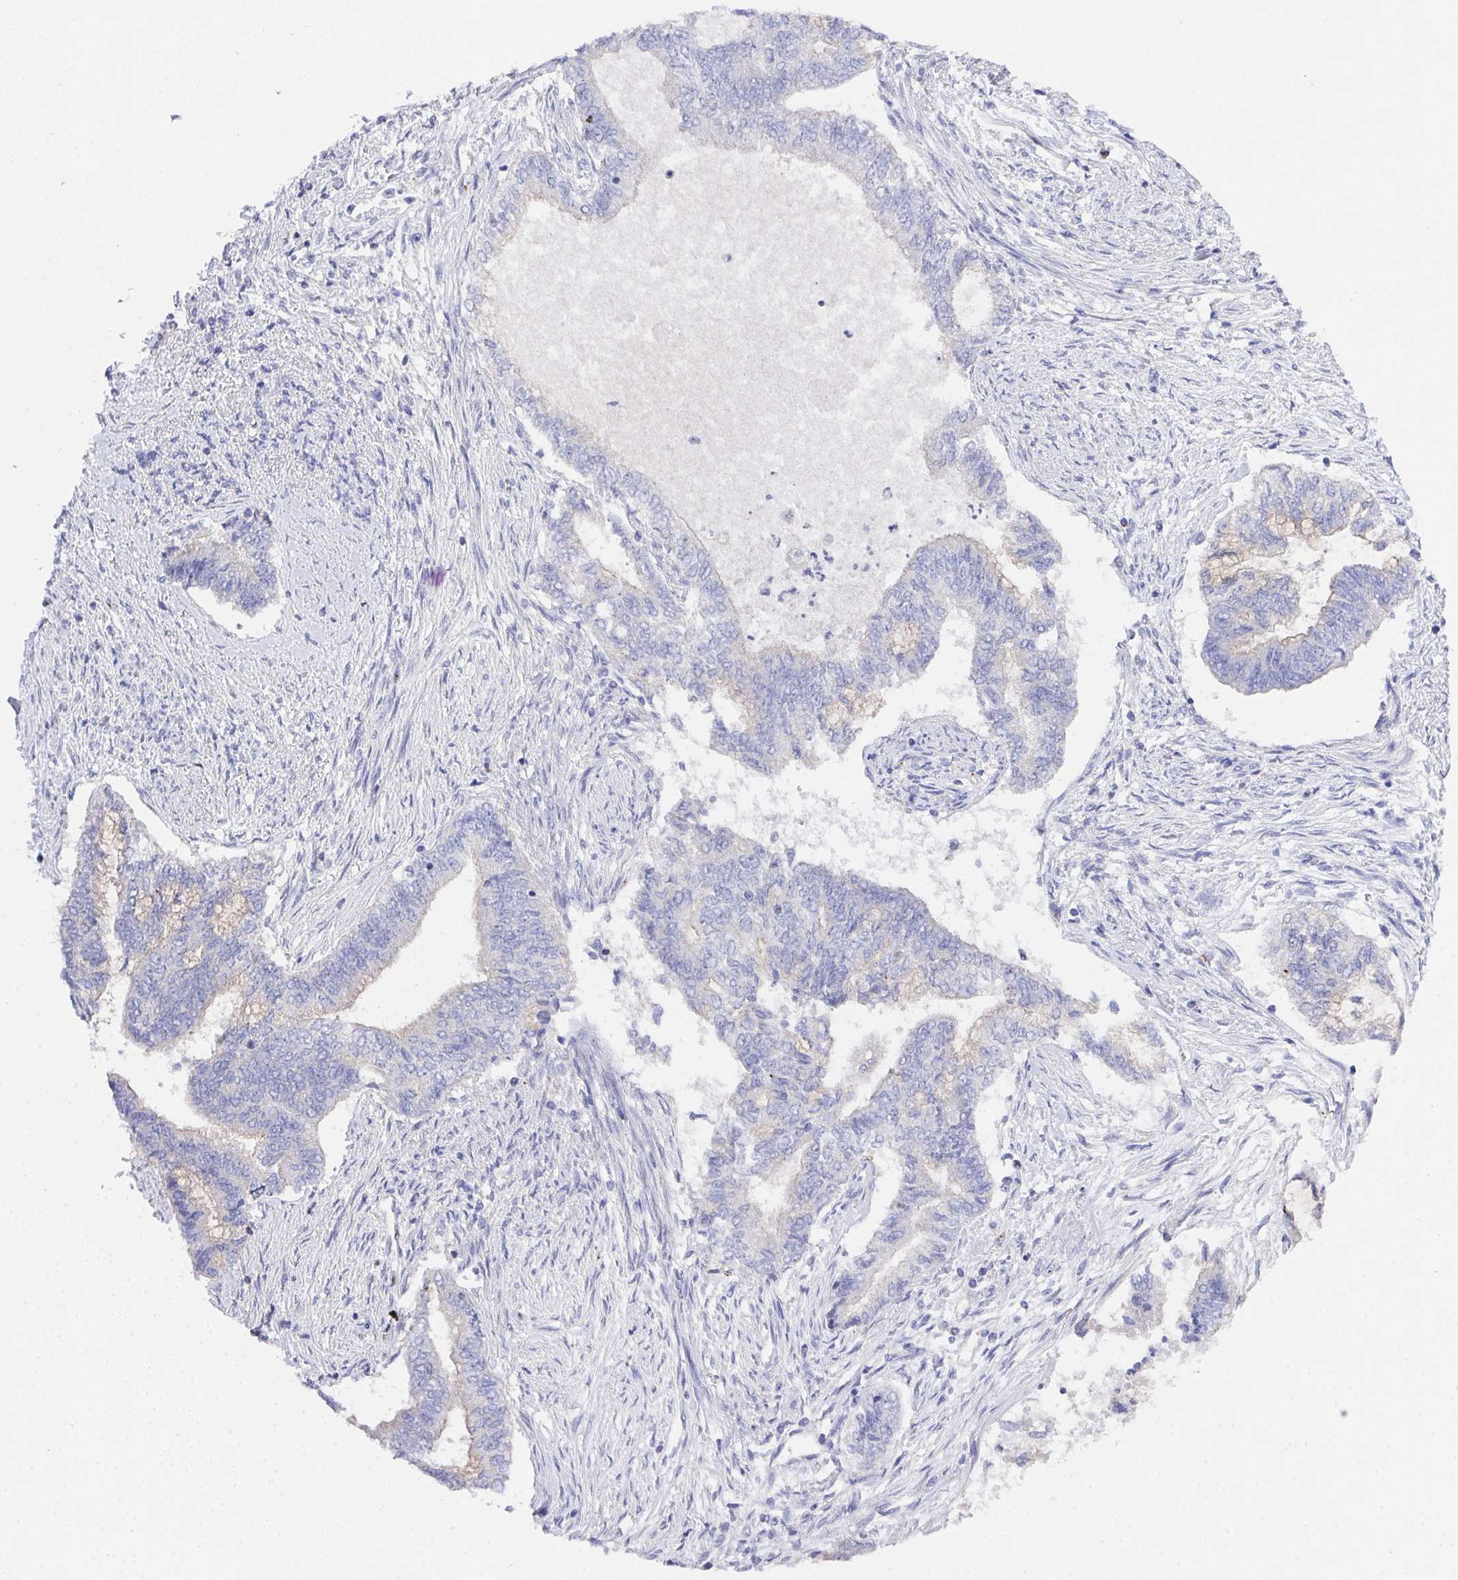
{"staining": {"intensity": "negative", "quantity": "none", "location": "none"}, "tissue": "endometrial cancer", "cell_type": "Tumor cells", "image_type": "cancer", "snomed": [{"axis": "morphology", "description": "Adenocarcinoma, NOS"}, {"axis": "topography", "description": "Endometrium"}], "caption": "Tumor cells are negative for brown protein staining in endometrial adenocarcinoma.", "gene": "PRG3", "patient": {"sex": "female", "age": 65}}